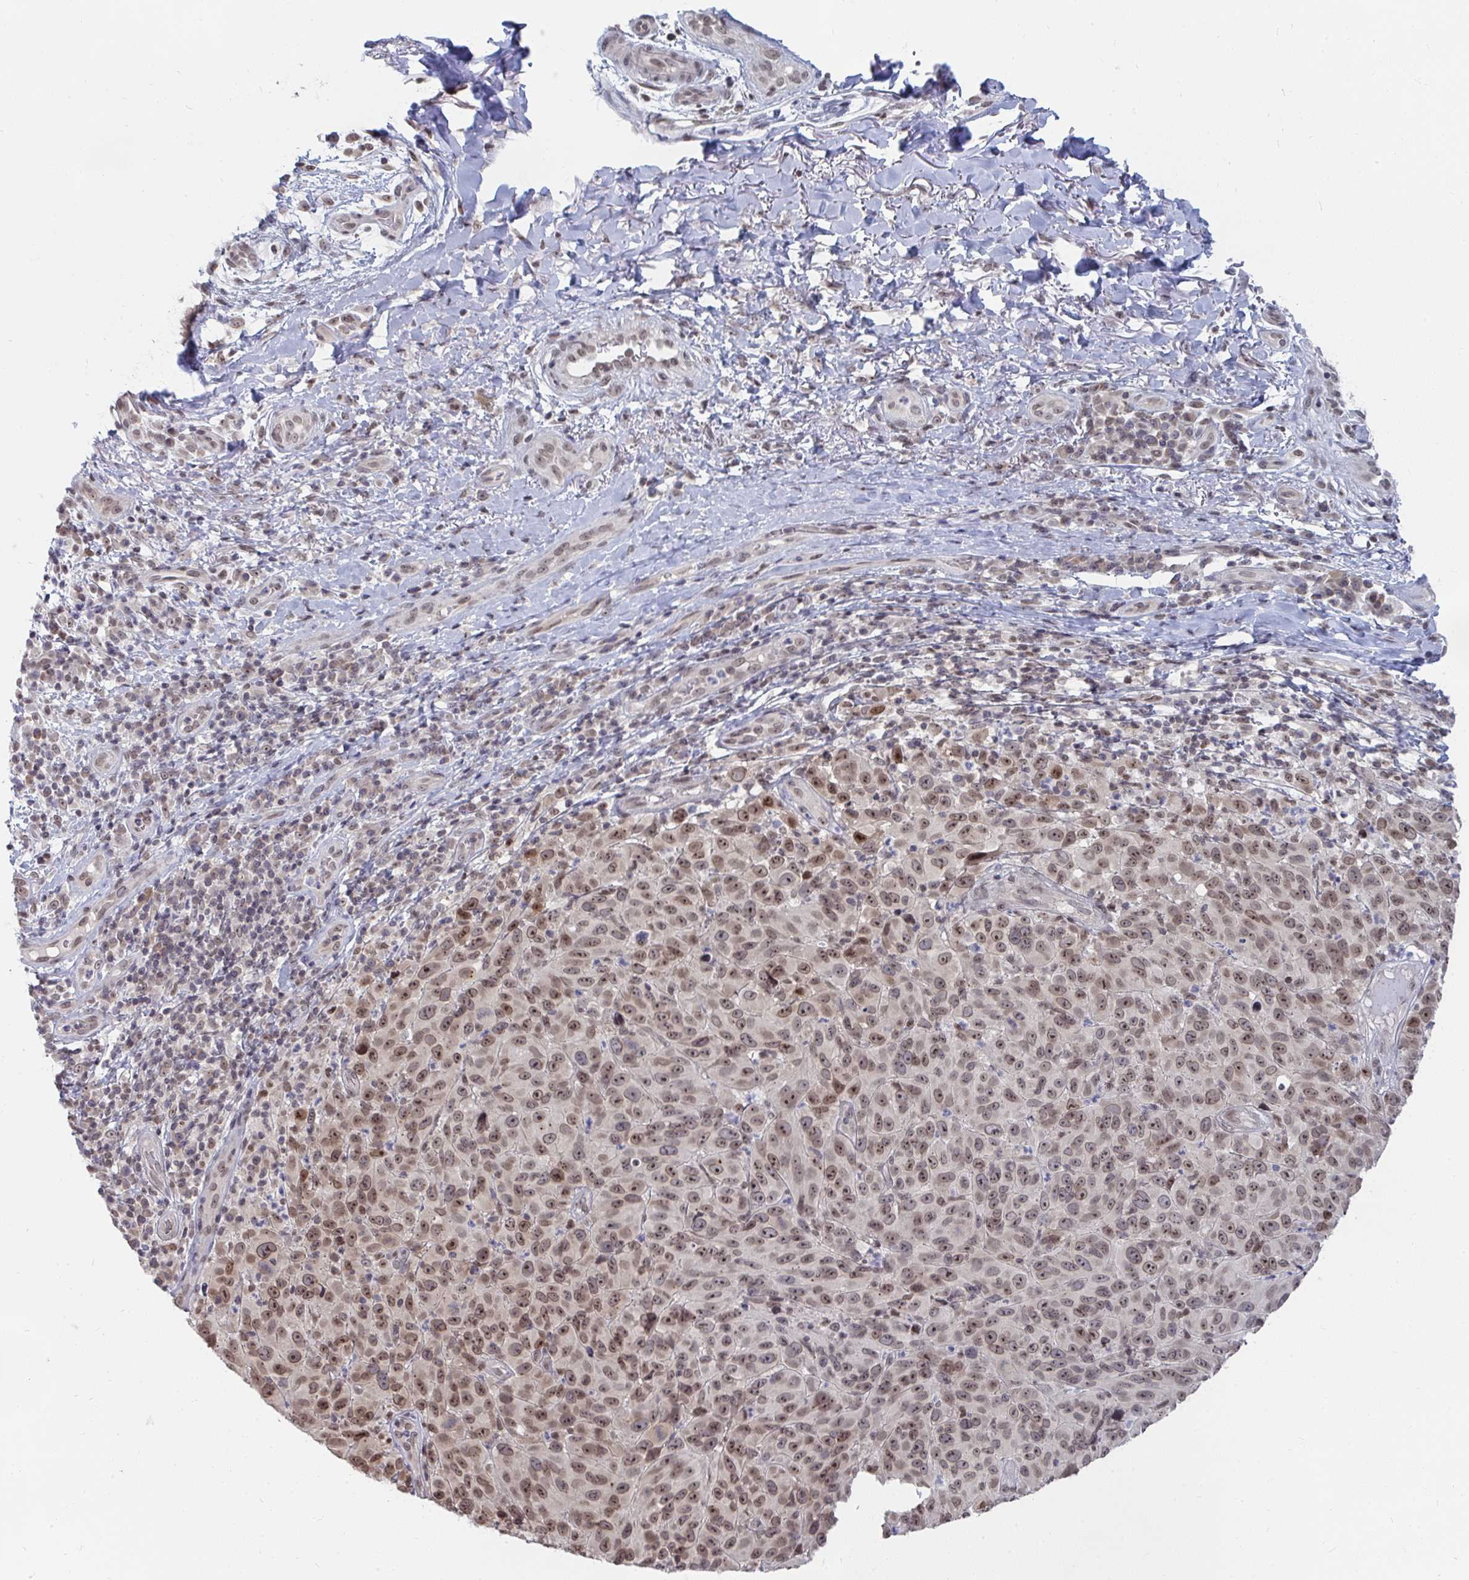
{"staining": {"intensity": "moderate", "quantity": ">75%", "location": "nuclear"}, "tissue": "melanoma", "cell_type": "Tumor cells", "image_type": "cancer", "snomed": [{"axis": "morphology", "description": "Malignant melanoma, NOS"}, {"axis": "topography", "description": "Skin"}], "caption": "Melanoma stained for a protein exhibits moderate nuclear positivity in tumor cells. The protein is shown in brown color, while the nuclei are stained blue.", "gene": "TRIP12", "patient": {"sex": "male", "age": 85}}